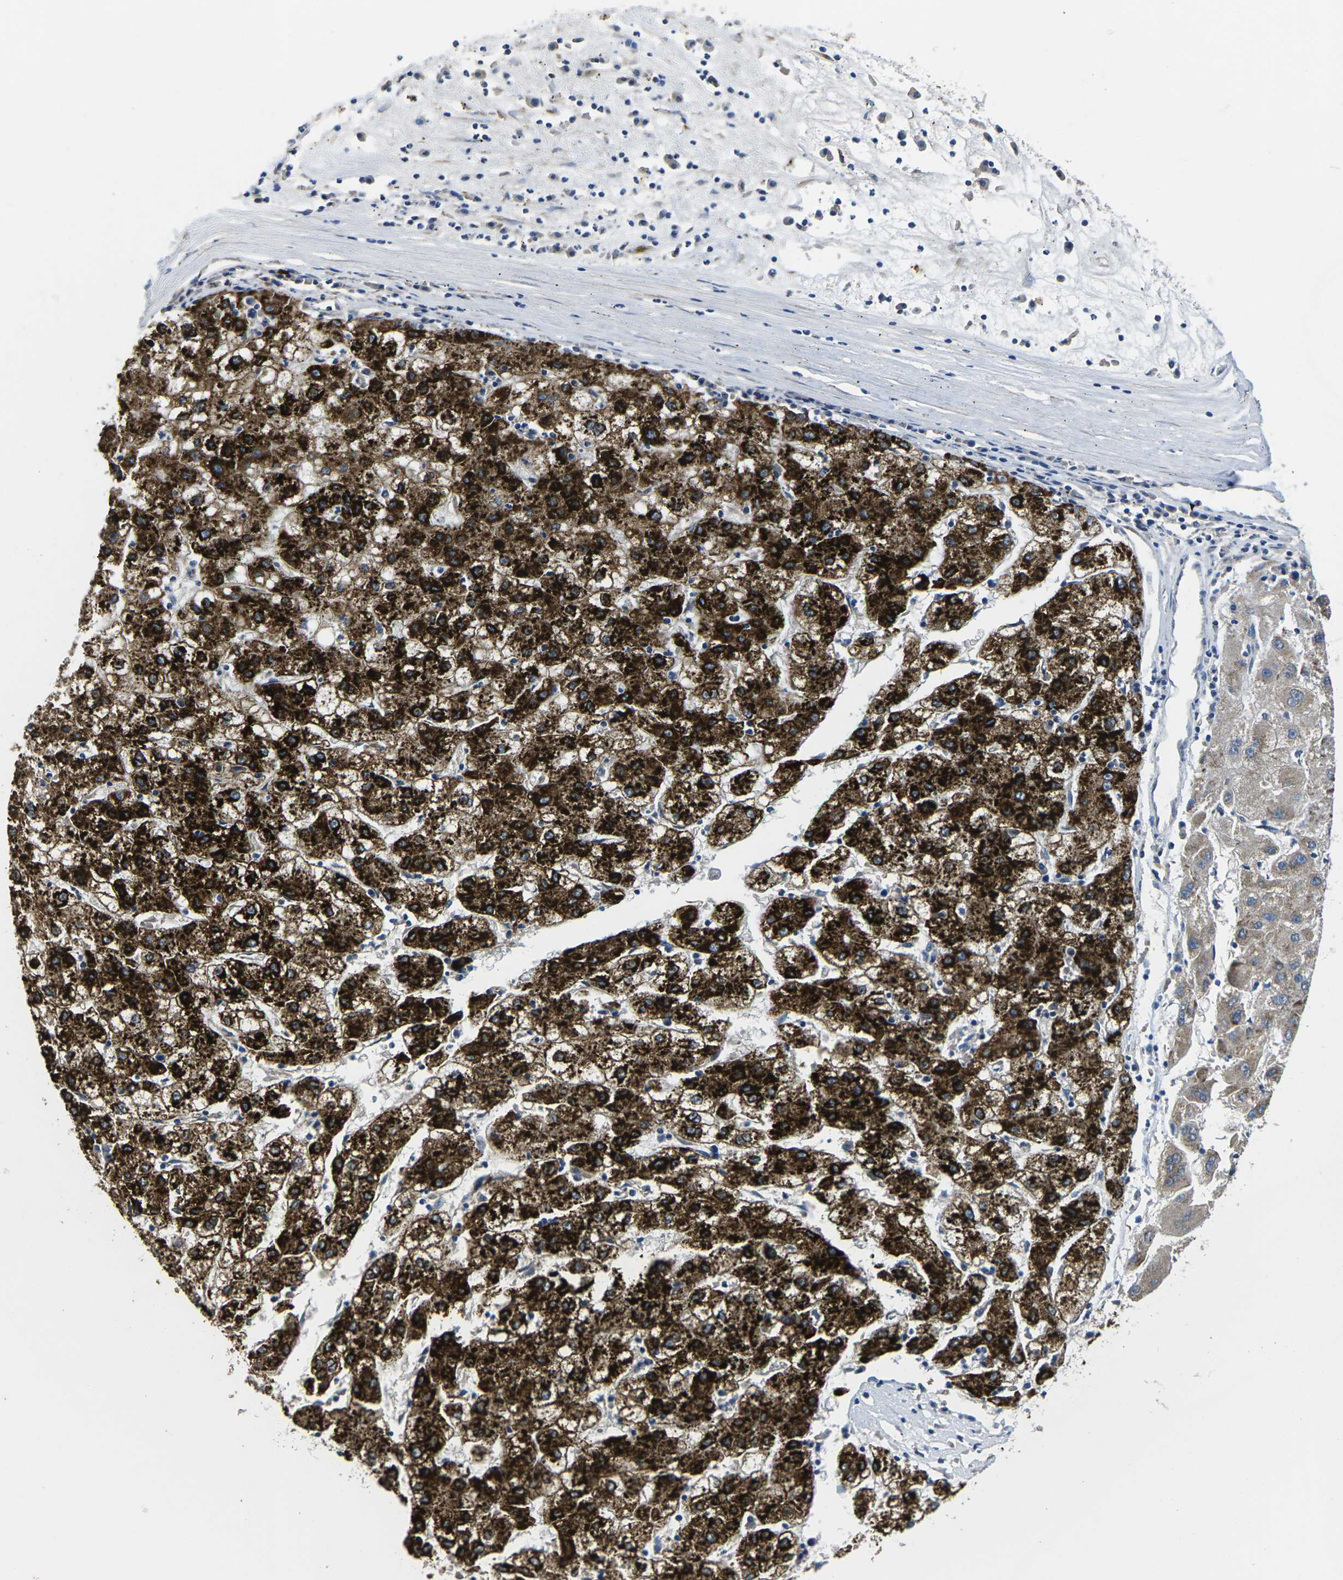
{"staining": {"intensity": "strong", "quantity": ">75%", "location": "cytoplasmic/membranous"}, "tissue": "liver cancer", "cell_type": "Tumor cells", "image_type": "cancer", "snomed": [{"axis": "morphology", "description": "Carcinoma, Hepatocellular, NOS"}, {"axis": "topography", "description": "Liver"}], "caption": "The image displays immunohistochemical staining of hepatocellular carcinoma (liver). There is strong cytoplasmic/membranous staining is identified in about >75% of tumor cells. (IHC, brightfield microscopy, high magnification).", "gene": "PDZD8", "patient": {"sex": "male", "age": 72}}